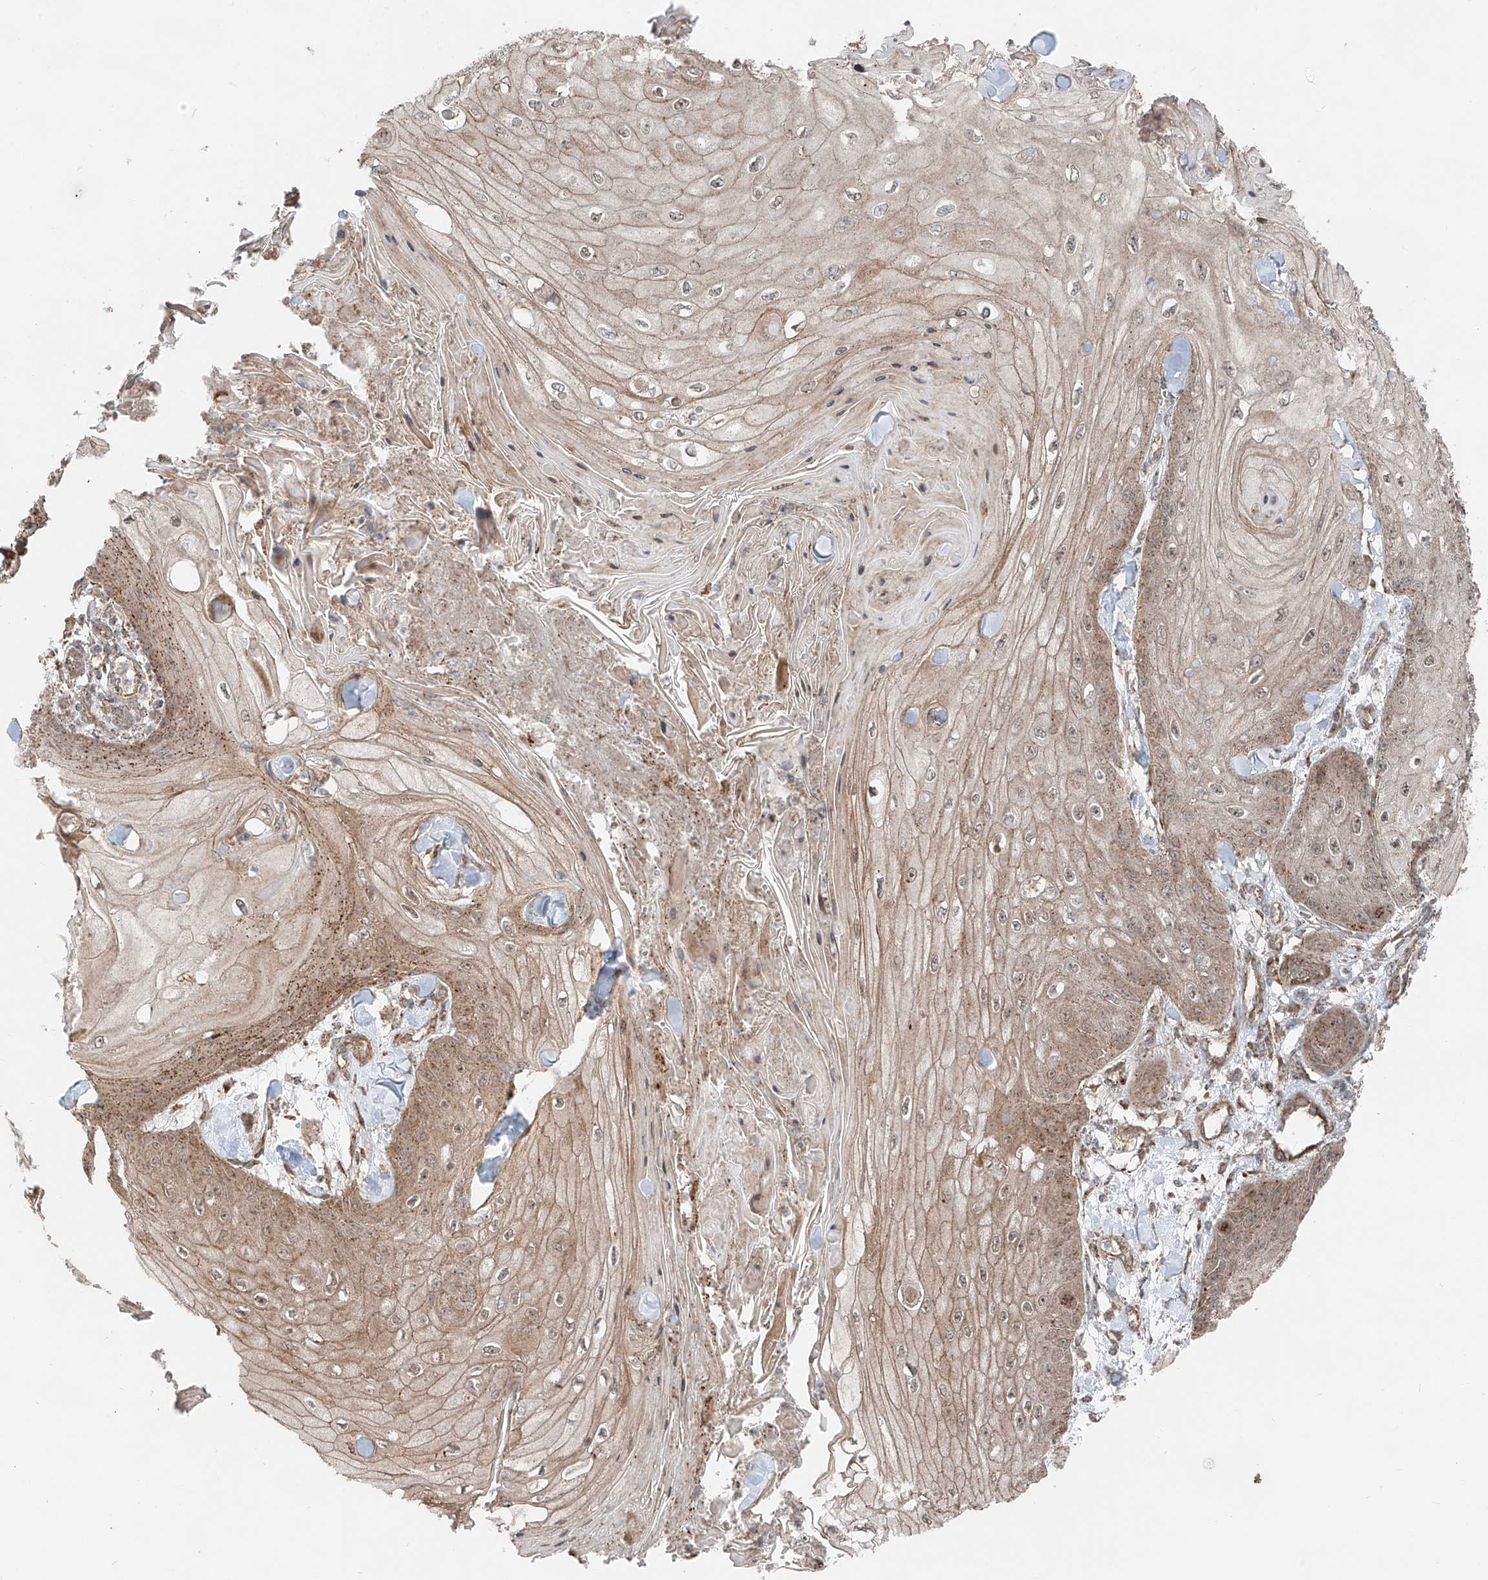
{"staining": {"intensity": "weak", "quantity": ">75%", "location": "cytoplasmic/membranous"}, "tissue": "skin cancer", "cell_type": "Tumor cells", "image_type": "cancer", "snomed": [{"axis": "morphology", "description": "Squamous cell carcinoma, NOS"}, {"axis": "topography", "description": "Skin"}], "caption": "Protein staining by immunohistochemistry reveals weak cytoplasmic/membranous staining in approximately >75% of tumor cells in skin cancer.", "gene": "CEP162", "patient": {"sex": "male", "age": 74}}